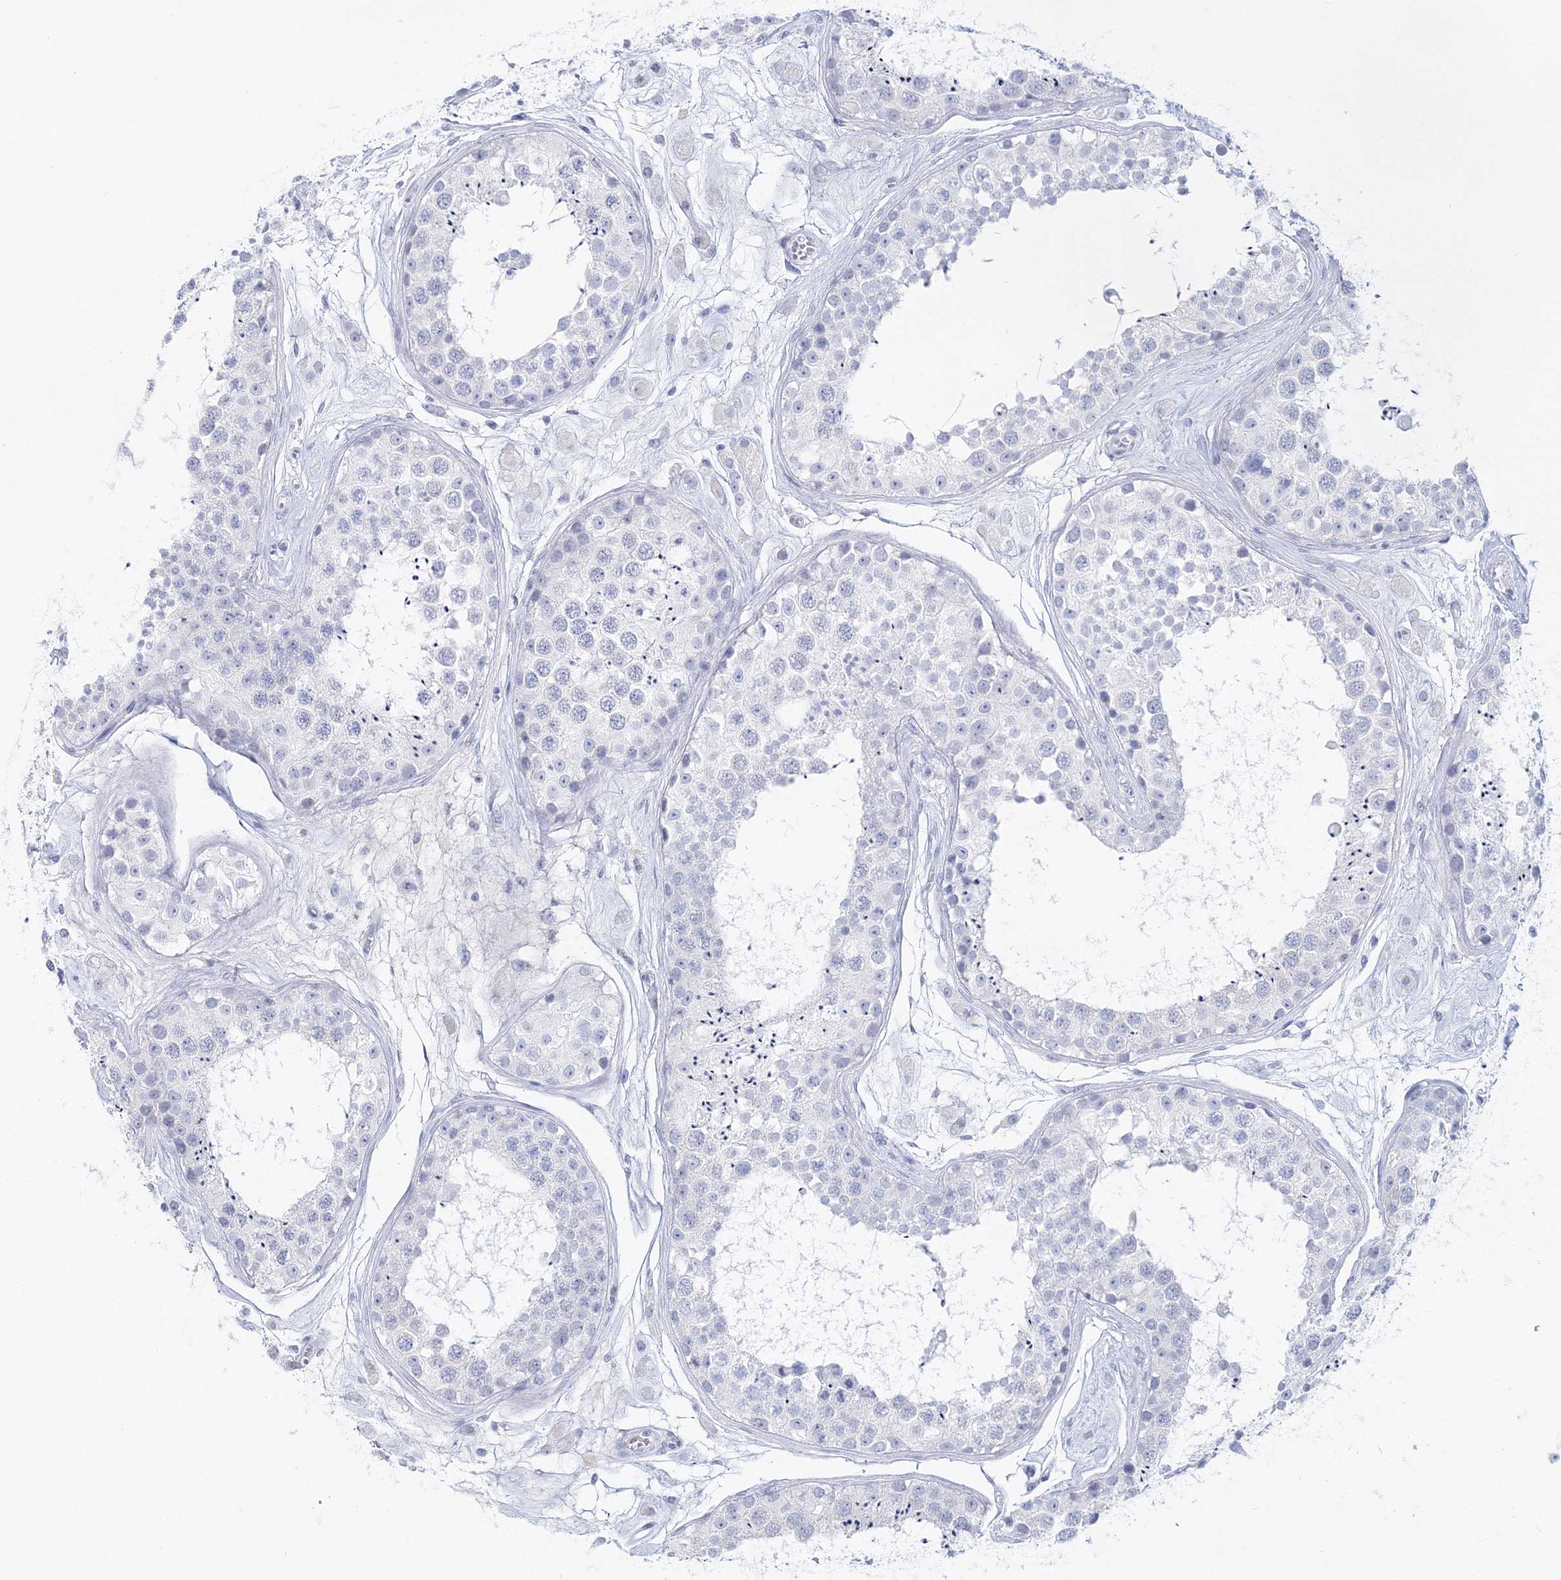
{"staining": {"intensity": "negative", "quantity": "none", "location": "none"}, "tissue": "testis", "cell_type": "Cells in seminiferous ducts", "image_type": "normal", "snomed": [{"axis": "morphology", "description": "Normal tissue, NOS"}, {"axis": "topography", "description": "Testis"}], "caption": "IHC micrograph of unremarkable human testis stained for a protein (brown), which exhibits no staining in cells in seminiferous ducts.", "gene": "MYOZ2", "patient": {"sex": "male", "age": 25}}